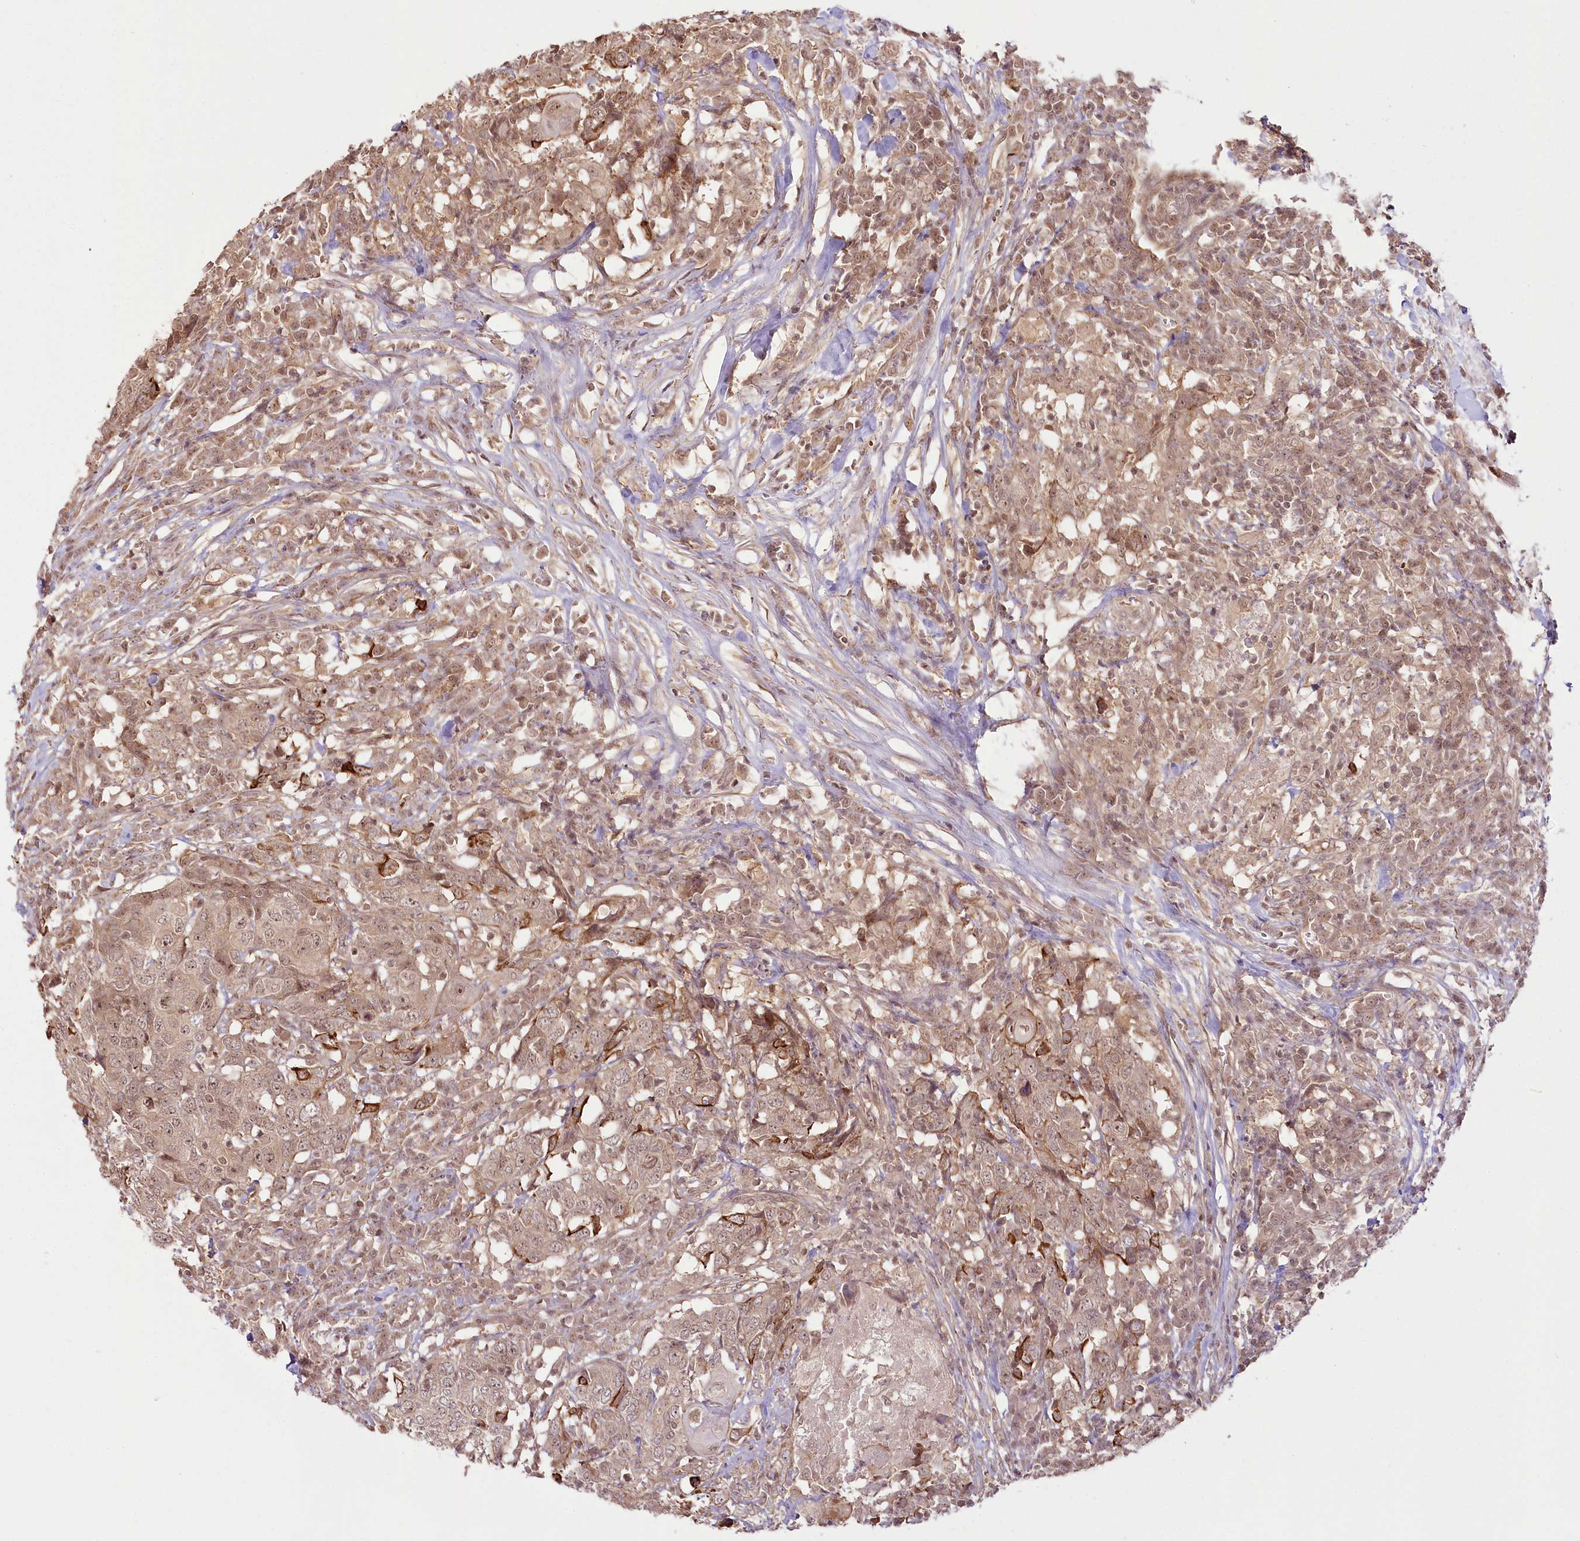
{"staining": {"intensity": "moderate", "quantity": ">75%", "location": "cytoplasmic/membranous"}, "tissue": "head and neck cancer", "cell_type": "Tumor cells", "image_type": "cancer", "snomed": [{"axis": "morphology", "description": "Squamous cell carcinoma, NOS"}, {"axis": "topography", "description": "Head-Neck"}], "caption": "There is medium levels of moderate cytoplasmic/membranous staining in tumor cells of squamous cell carcinoma (head and neck), as demonstrated by immunohistochemical staining (brown color).", "gene": "R3HDM2", "patient": {"sex": "male", "age": 66}}